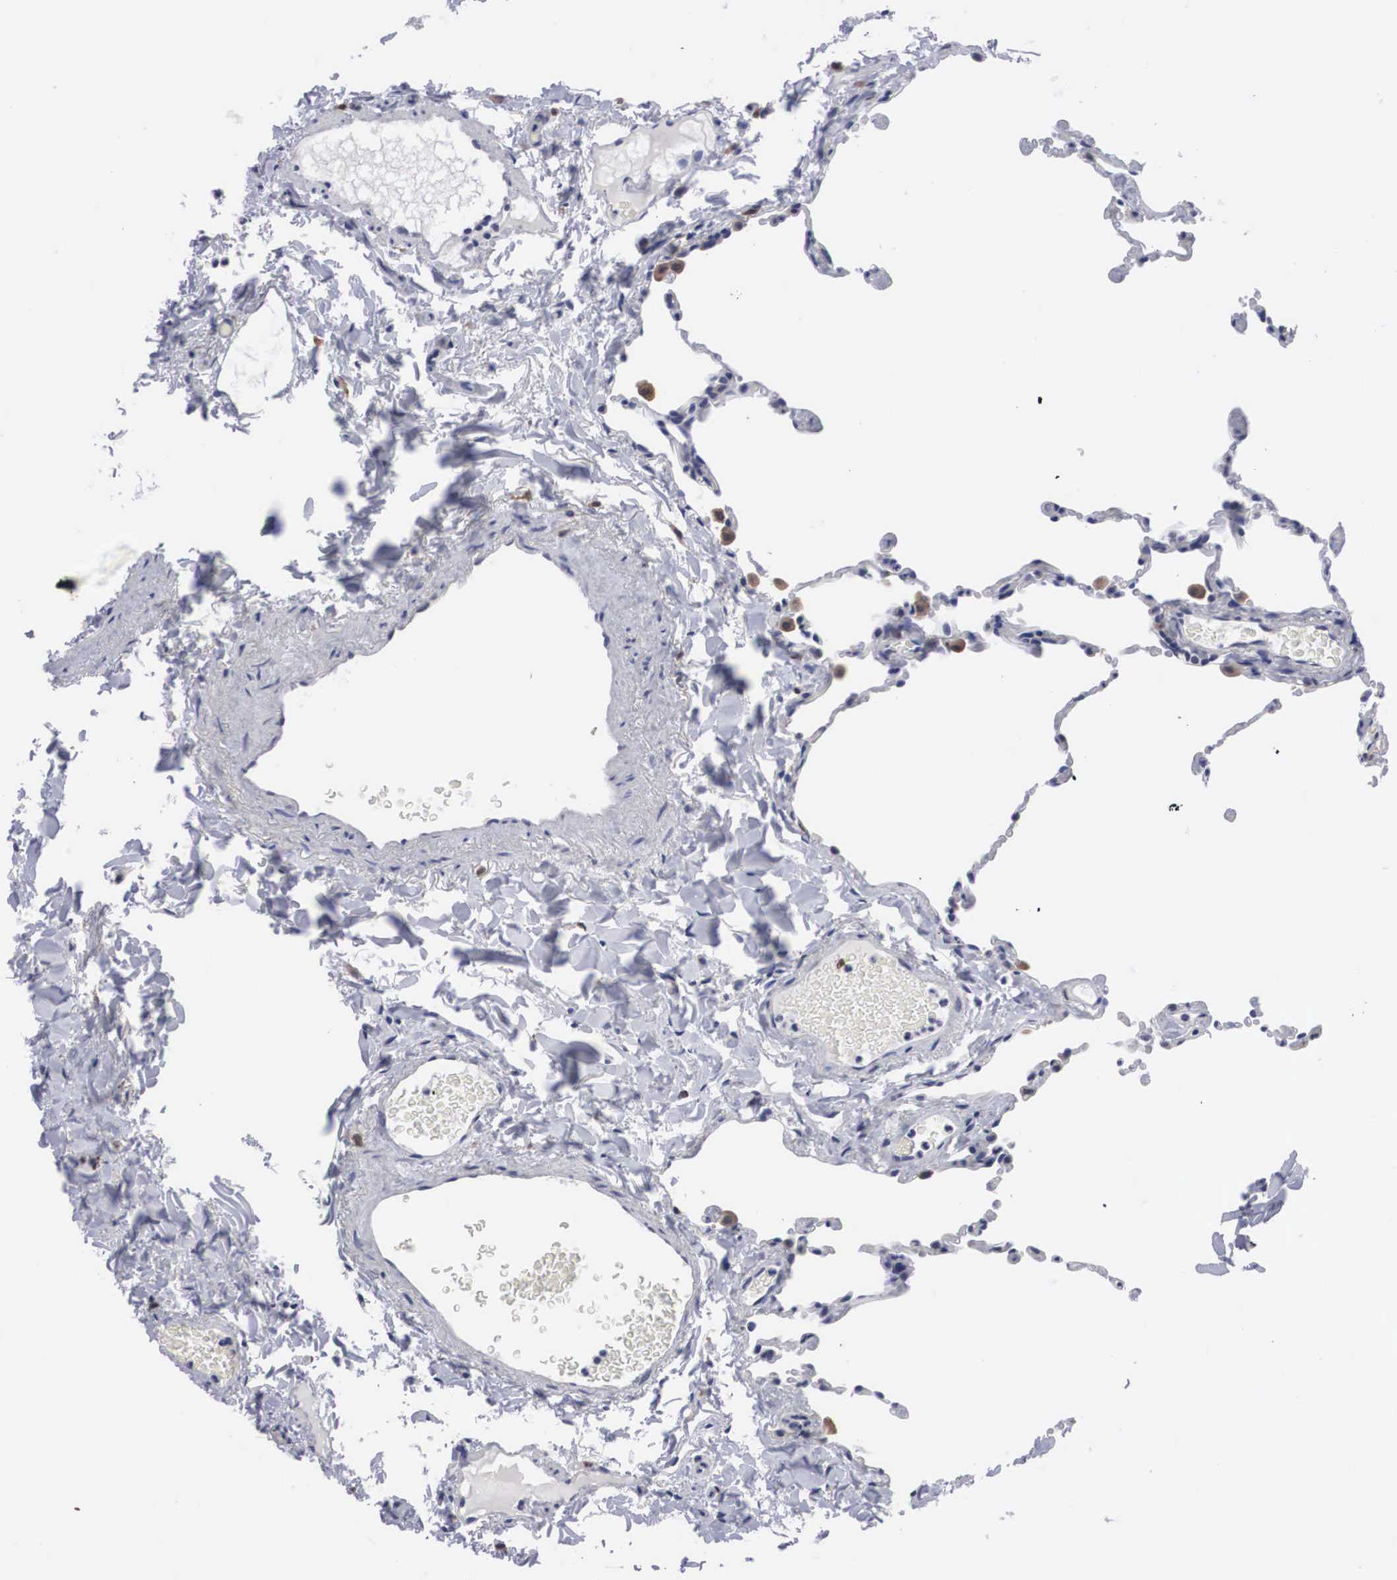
{"staining": {"intensity": "negative", "quantity": "none", "location": "none"}, "tissue": "lung", "cell_type": "Alveolar cells", "image_type": "normal", "snomed": [{"axis": "morphology", "description": "Normal tissue, NOS"}, {"axis": "topography", "description": "Lung"}], "caption": "DAB (3,3'-diaminobenzidine) immunohistochemical staining of normal lung exhibits no significant positivity in alveolar cells.", "gene": "HMOX1", "patient": {"sex": "female", "age": 61}}